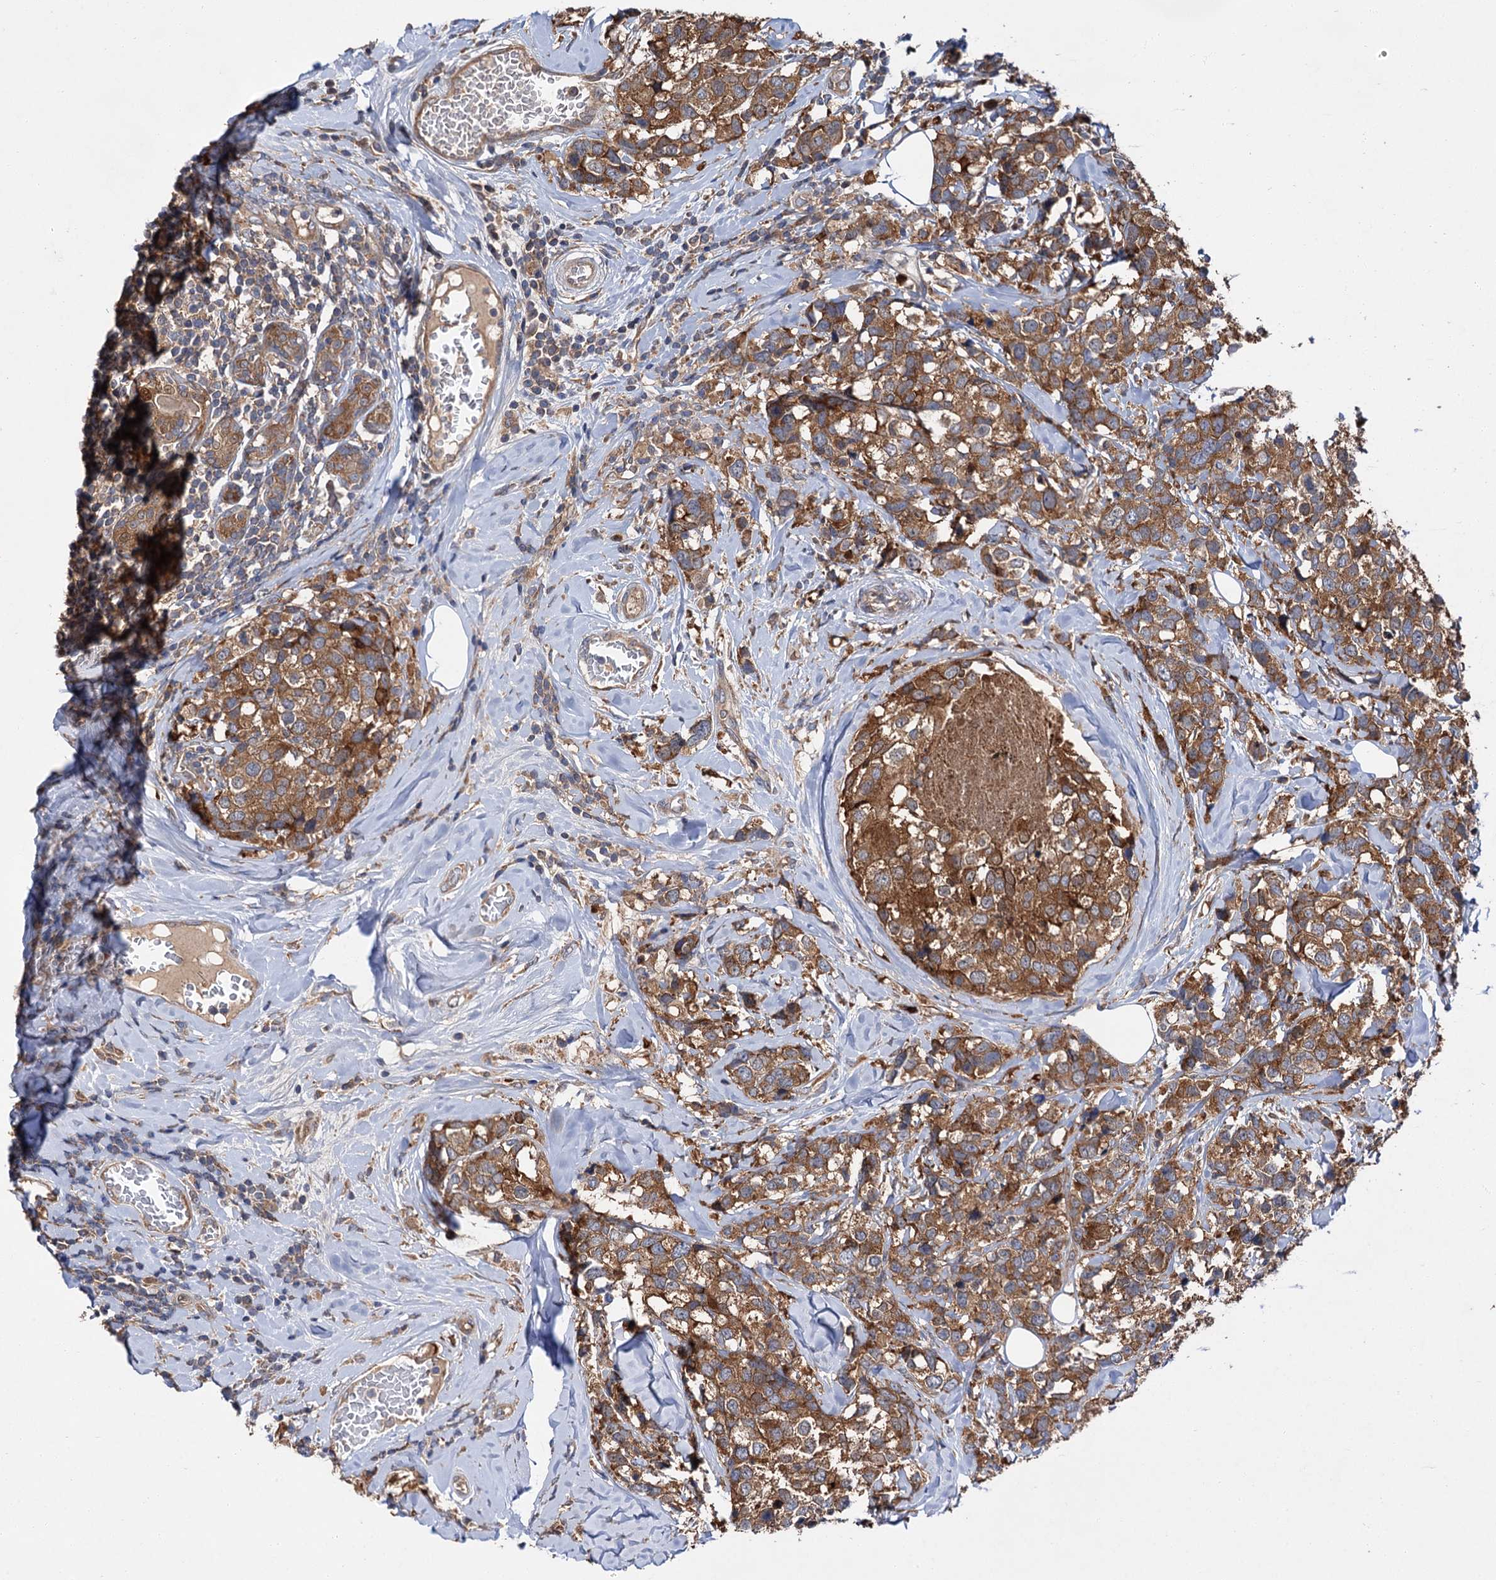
{"staining": {"intensity": "moderate", "quantity": ">75%", "location": "cytoplasmic/membranous"}, "tissue": "breast cancer", "cell_type": "Tumor cells", "image_type": "cancer", "snomed": [{"axis": "morphology", "description": "Lobular carcinoma"}, {"axis": "topography", "description": "Breast"}], "caption": "Tumor cells display medium levels of moderate cytoplasmic/membranous positivity in approximately >75% of cells in human breast cancer.", "gene": "NAA25", "patient": {"sex": "female", "age": 59}}